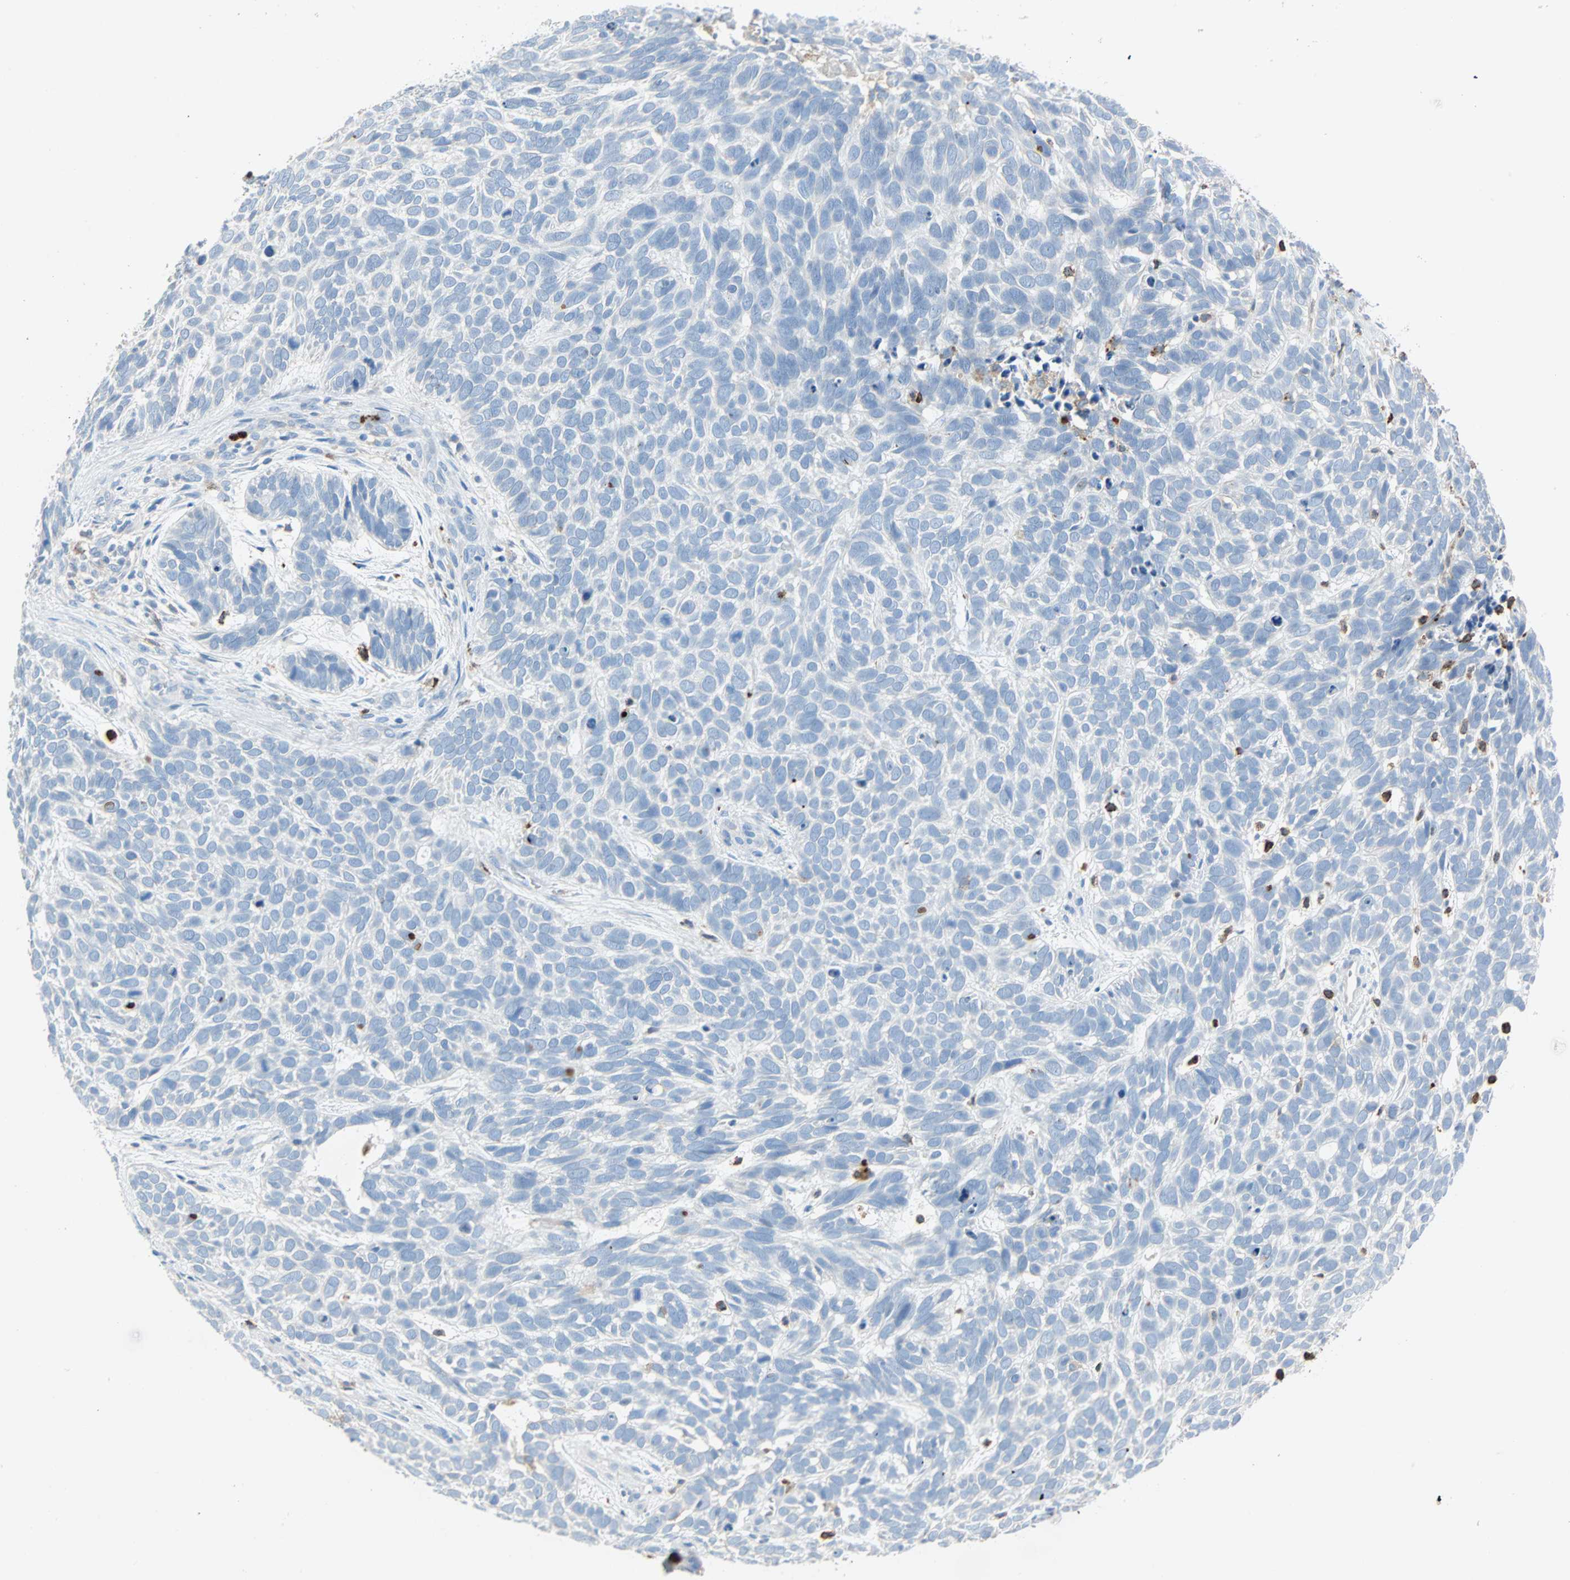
{"staining": {"intensity": "negative", "quantity": "none", "location": "none"}, "tissue": "skin cancer", "cell_type": "Tumor cells", "image_type": "cancer", "snomed": [{"axis": "morphology", "description": "Basal cell carcinoma"}, {"axis": "topography", "description": "Skin"}], "caption": "Immunohistochemistry (IHC) photomicrograph of neoplastic tissue: skin cancer stained with DAB (3,3'-diaminobenzidine) demonstrates no significant protein positivity in tumor cells.", "gene": "CLEC4A", "patient": {"sex": "male", "age": 87}}